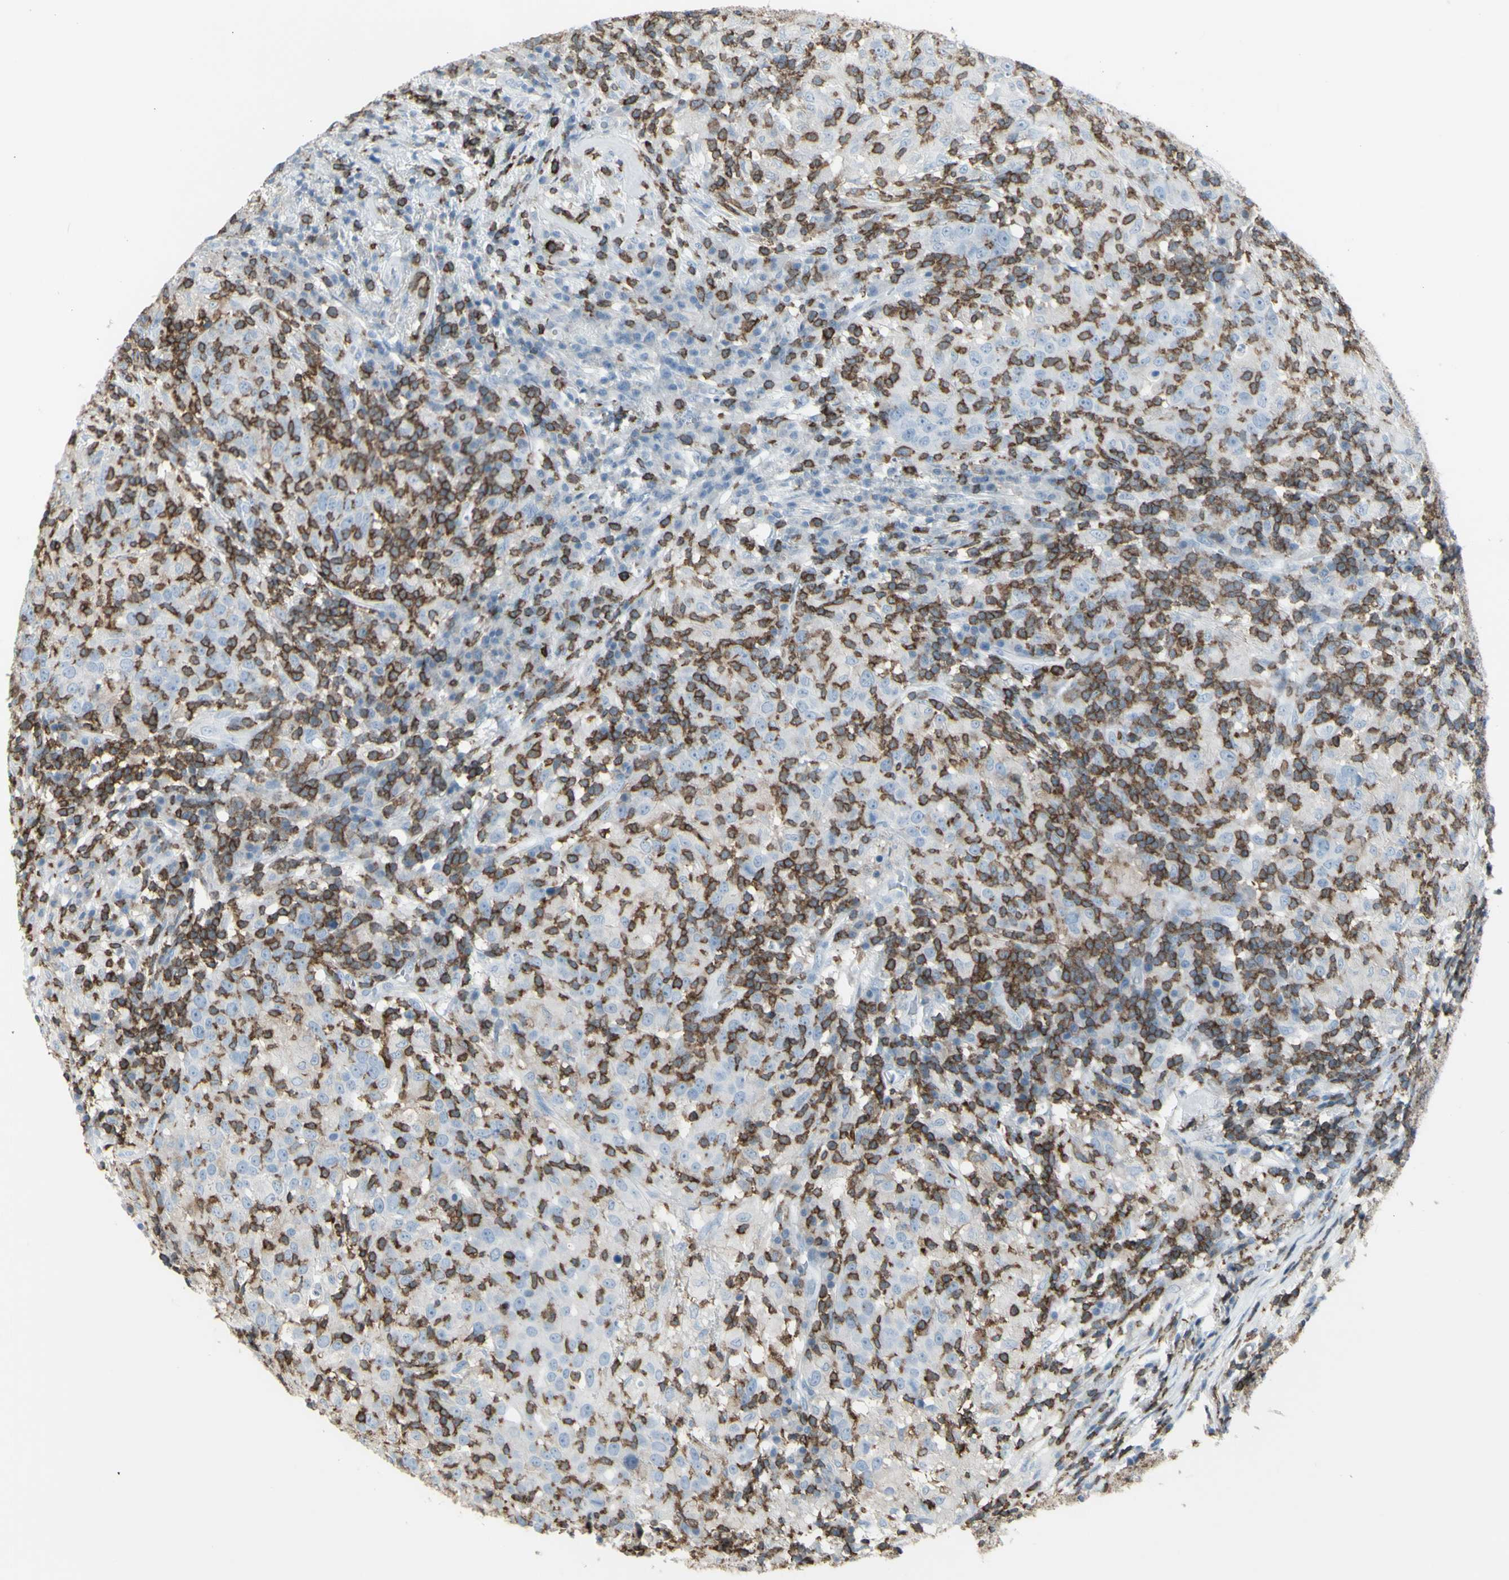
{"staining": {"intensity": "negative", "quantity": "none", "location": "none"}, "tissue": "head and neck cancer", "cell_type": "Tumor cells", "image_type": "cancer", "snomed": [{"axis": "morphology", "description": "Adenocarcinoma, NOS"}, {"axis": "topography", "description": "Salivary gland"}, {"axis": "topography", "description": "Head-Neck"}], "caption": "Tumor cells are negative for brown protein staining in head and neck cancer.", "gene": "NRG1", "patient": {"sex": "female", "age": 65}}